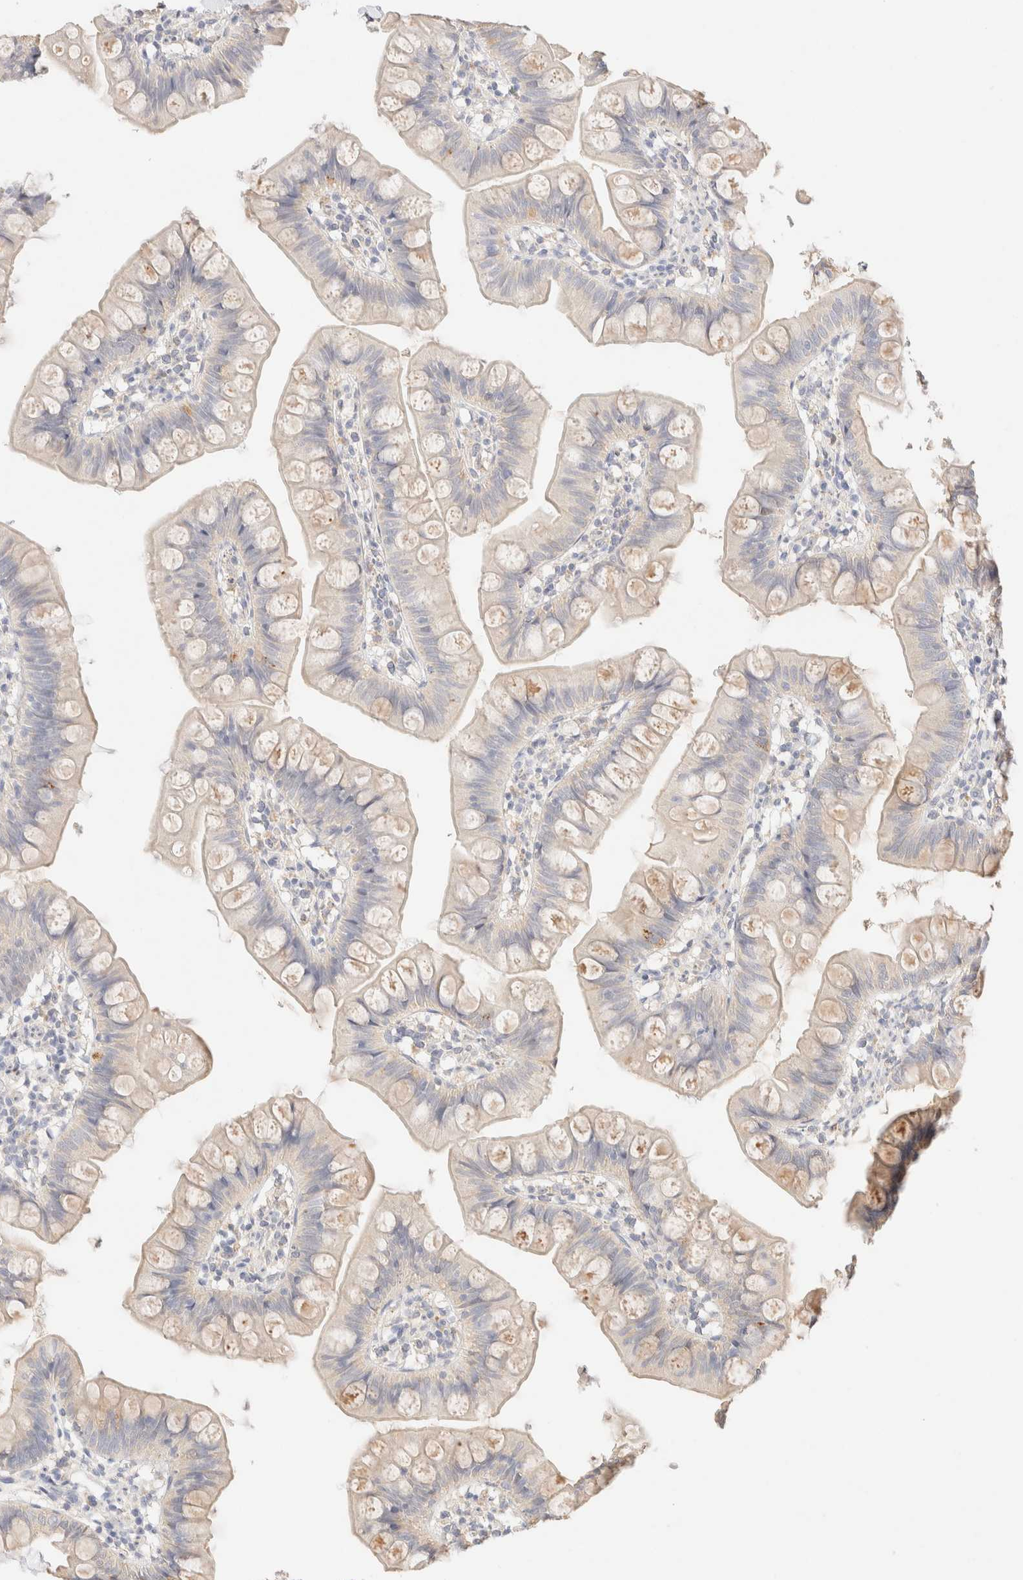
{"staining": {"intensity": "weak", "quantity": "<25%", "location": "cytoplasmic/membranous"}, "tissue": "small intestine", "cell_type": "Glandular cells", "image_type": "normal", "snomed": [{"axis": "morphology", "description": "Normal tissue, NOS"}, {"axis": "topography", "description": "Small intestine"}], "caption": "This photomicrograph is of normal small intestine stained with immunohistochemistry (IHC) to label a protein in brown with the nuclei are counter-stained blue. There is no positivity in glandular cells. (DAB (3,3'-diaminobenzidine) IHC, high magnification).", "gene": "SNTB1", "patient": {"sex": "male", "age": 7}}